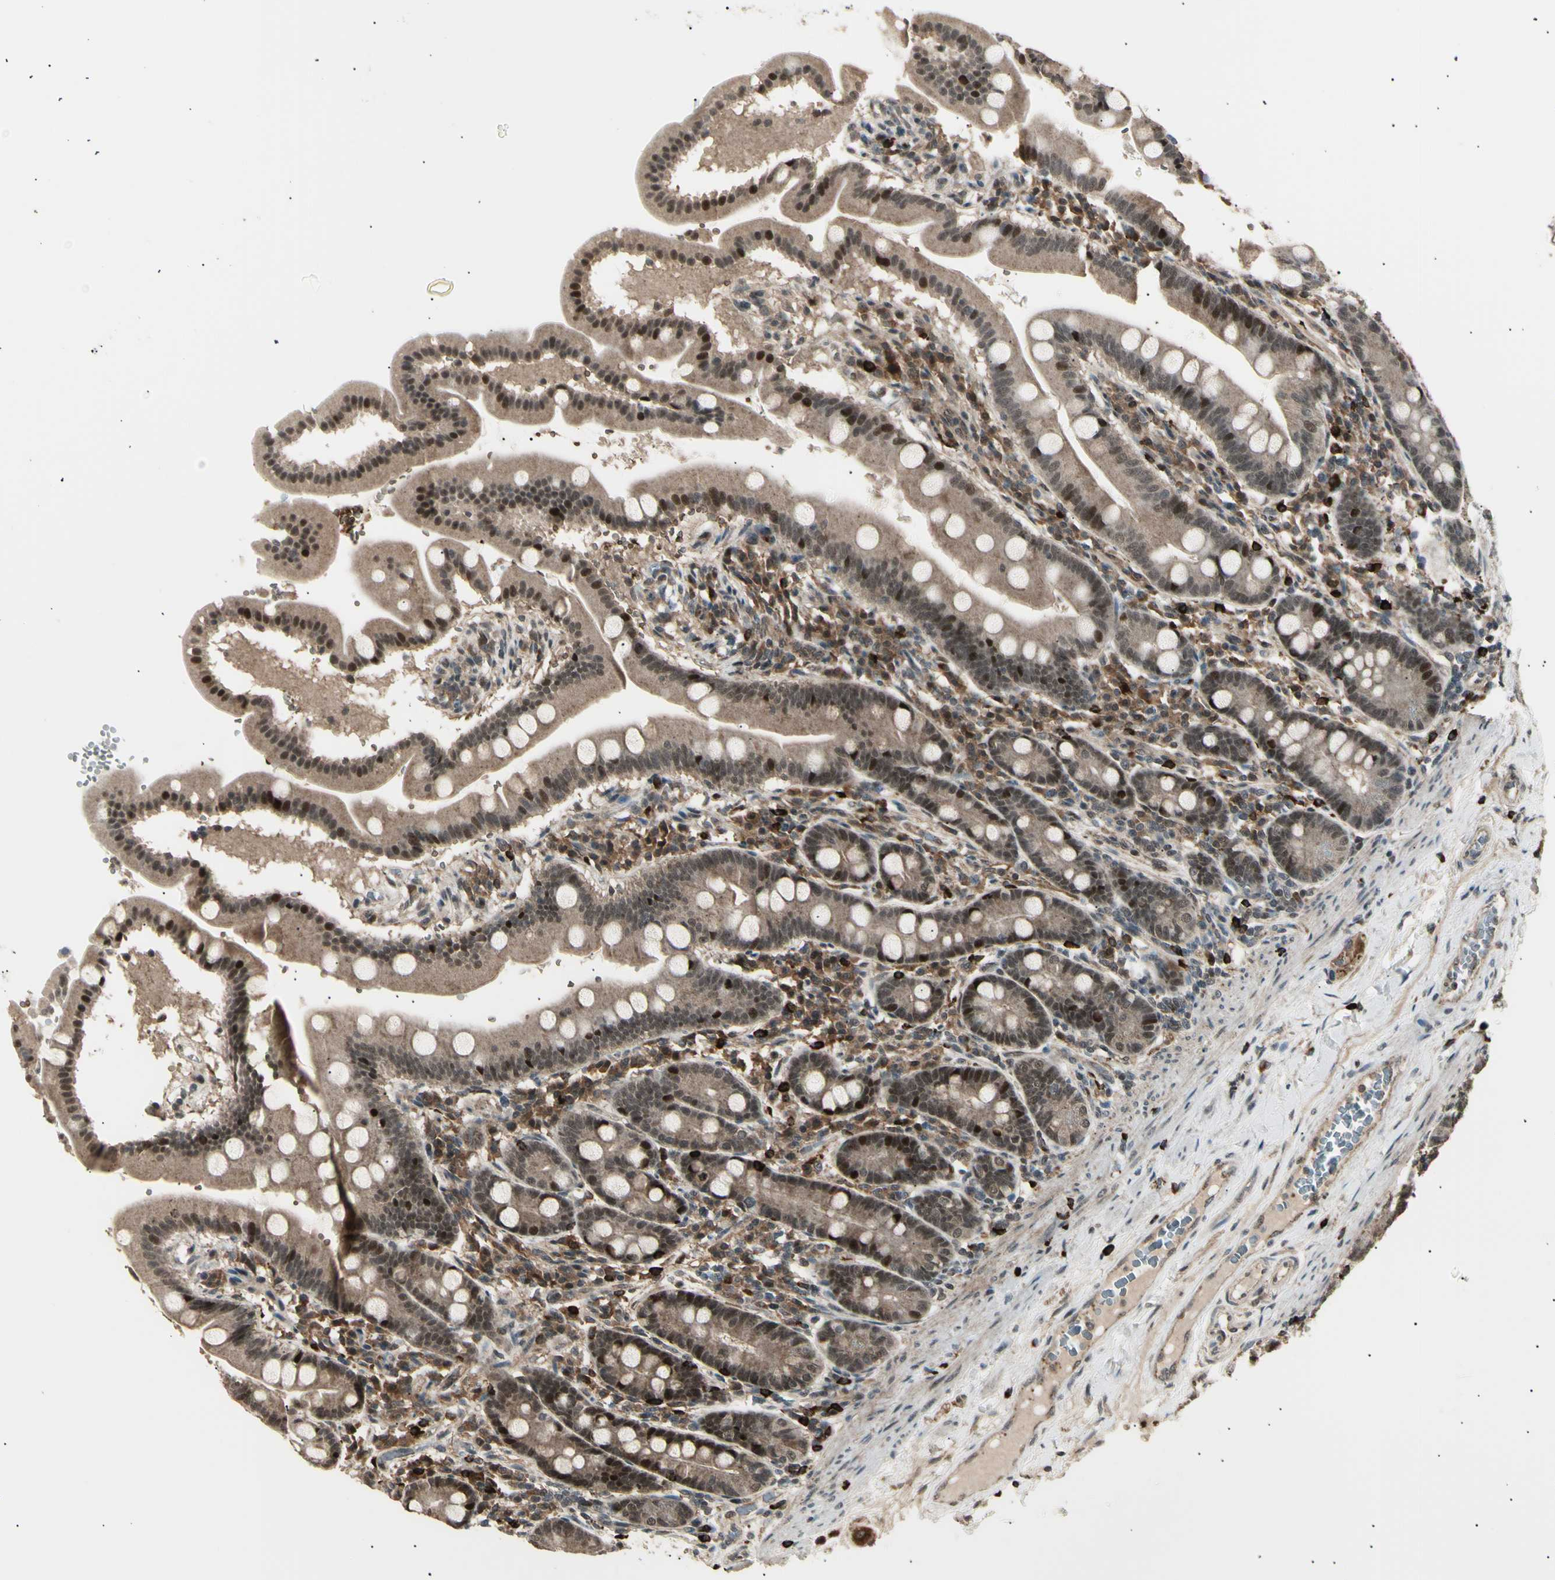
{"staining": {"intensity": "moderate", "quantity": ">75%", "location": "cytoplasmic/membranous,nuclear"}, "tissue": "duodenum", "cell_type": "Glandular cells", "image_type": "normal", "snomed": [{"axis": "morphology", "description": "Normal tissue, NOS"}, {"axis": "topography", "description": "Duodenum"}], "caption": "Duodenum was stained to show a protein in brown. There is medium levels of moderate cytoplasmic/membranous,nuclear staining in about >75% of glandular cells. (DAB (3,3'-diaminobenzidine) IHC with brightfield microscopy, high magnification).", "gene": "NUAK2", "patient": {"sex": "male", "age": 50}}